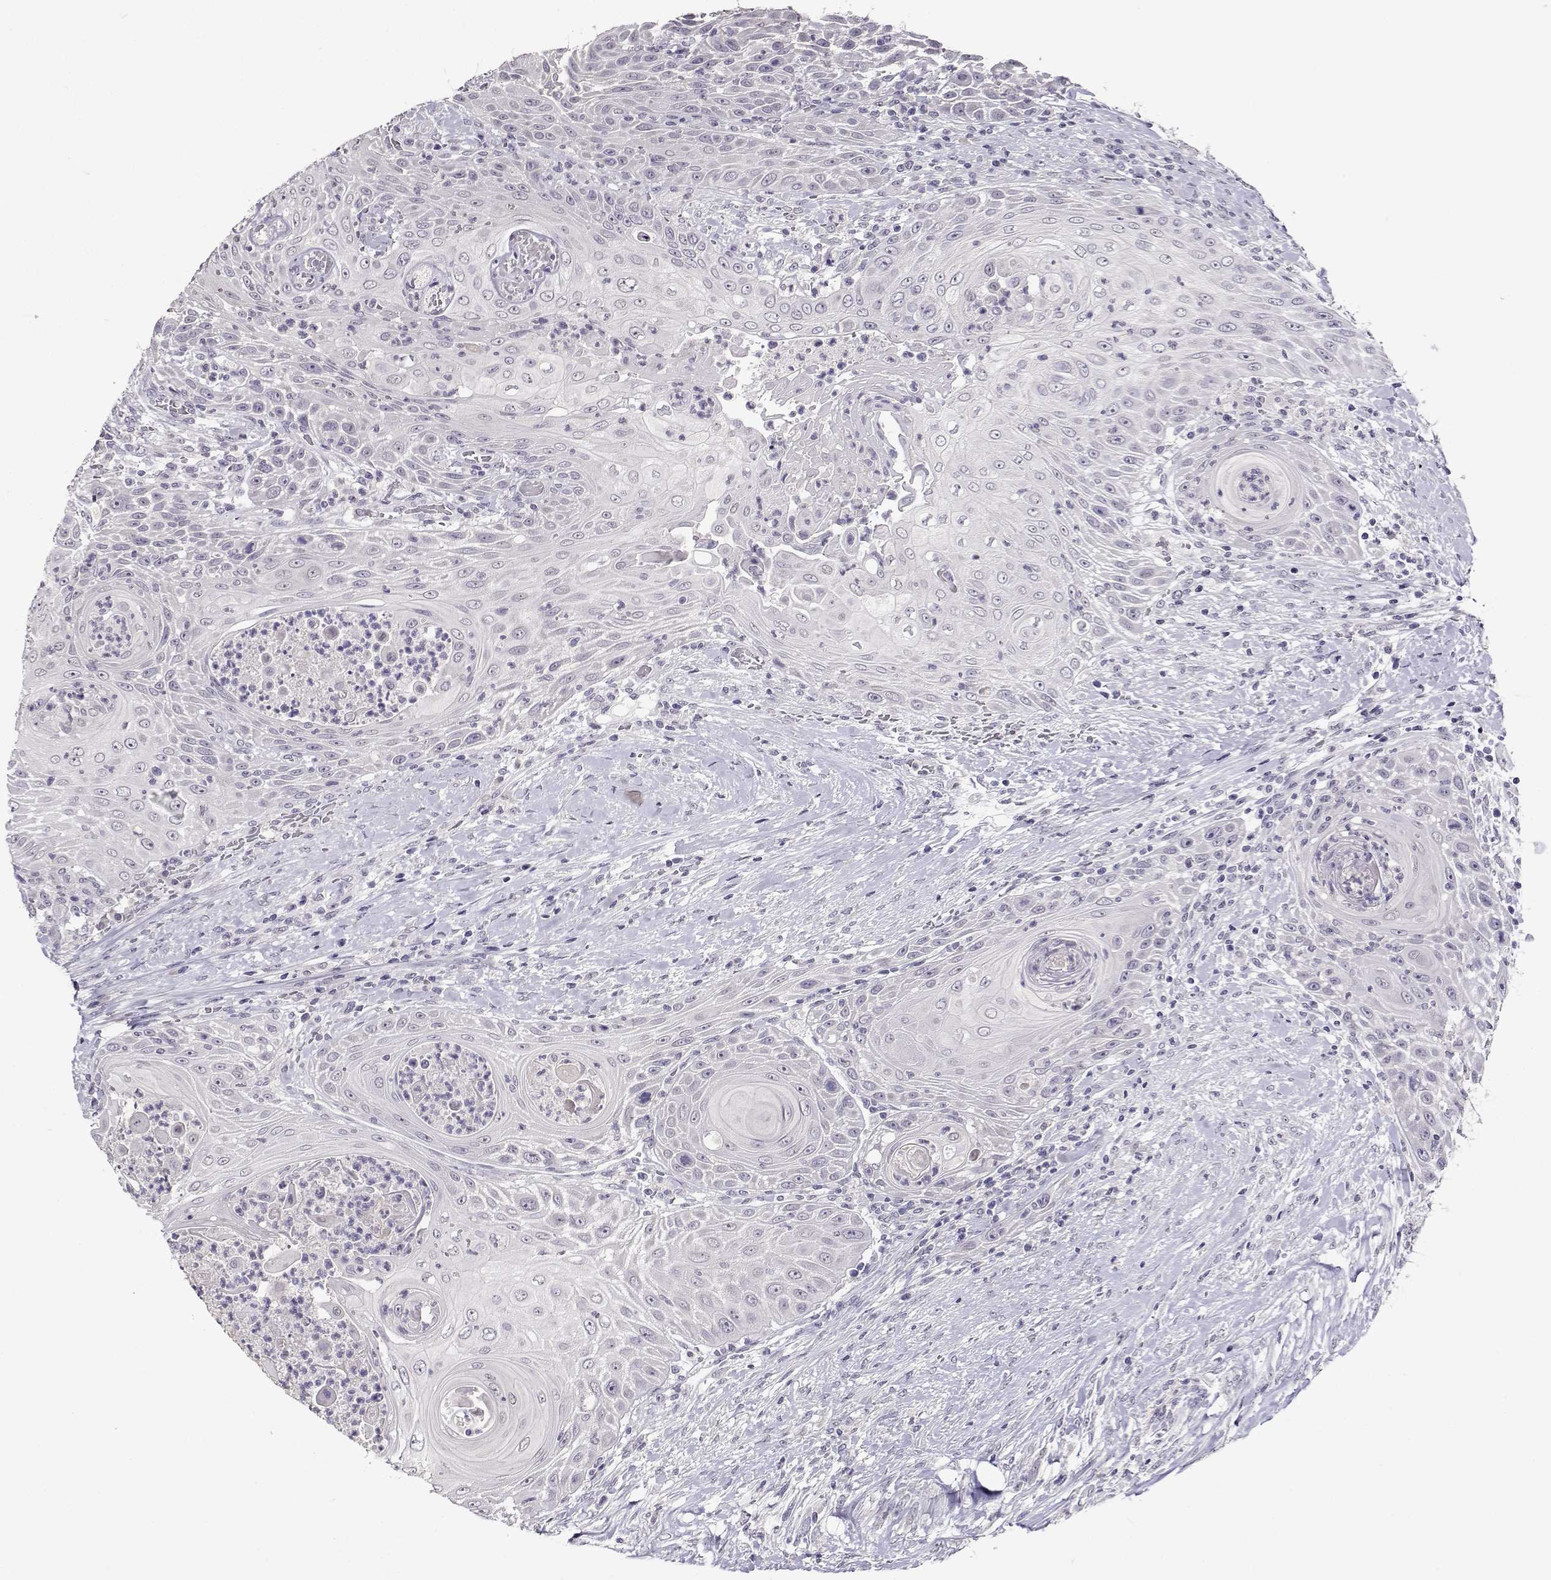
{"staining": {"intensity": "negative", "quantity": "none", "location": "none"}, "tissue": "head and neck cancer", "cell_type": "Tumor cells", "image_type": "cancer", "snomed": [{"axis": "morphology", "description": "Squamous cell carcinoma, NOS"}, {"axis": "topography", "description": "Head-Neck"}], "caption": "DAB immunohistochemical staining of squamous cell carcinoma (head and neck) reveals no significant staining in tumor cells. Brightfield microscopy of immunohistochemistry (IHC) stained with DAB (brown) and hematoxylin (blue), captured at high magnification.", "gene": "RHOXF2", "patient": {"sex": "male", "age": 69}}